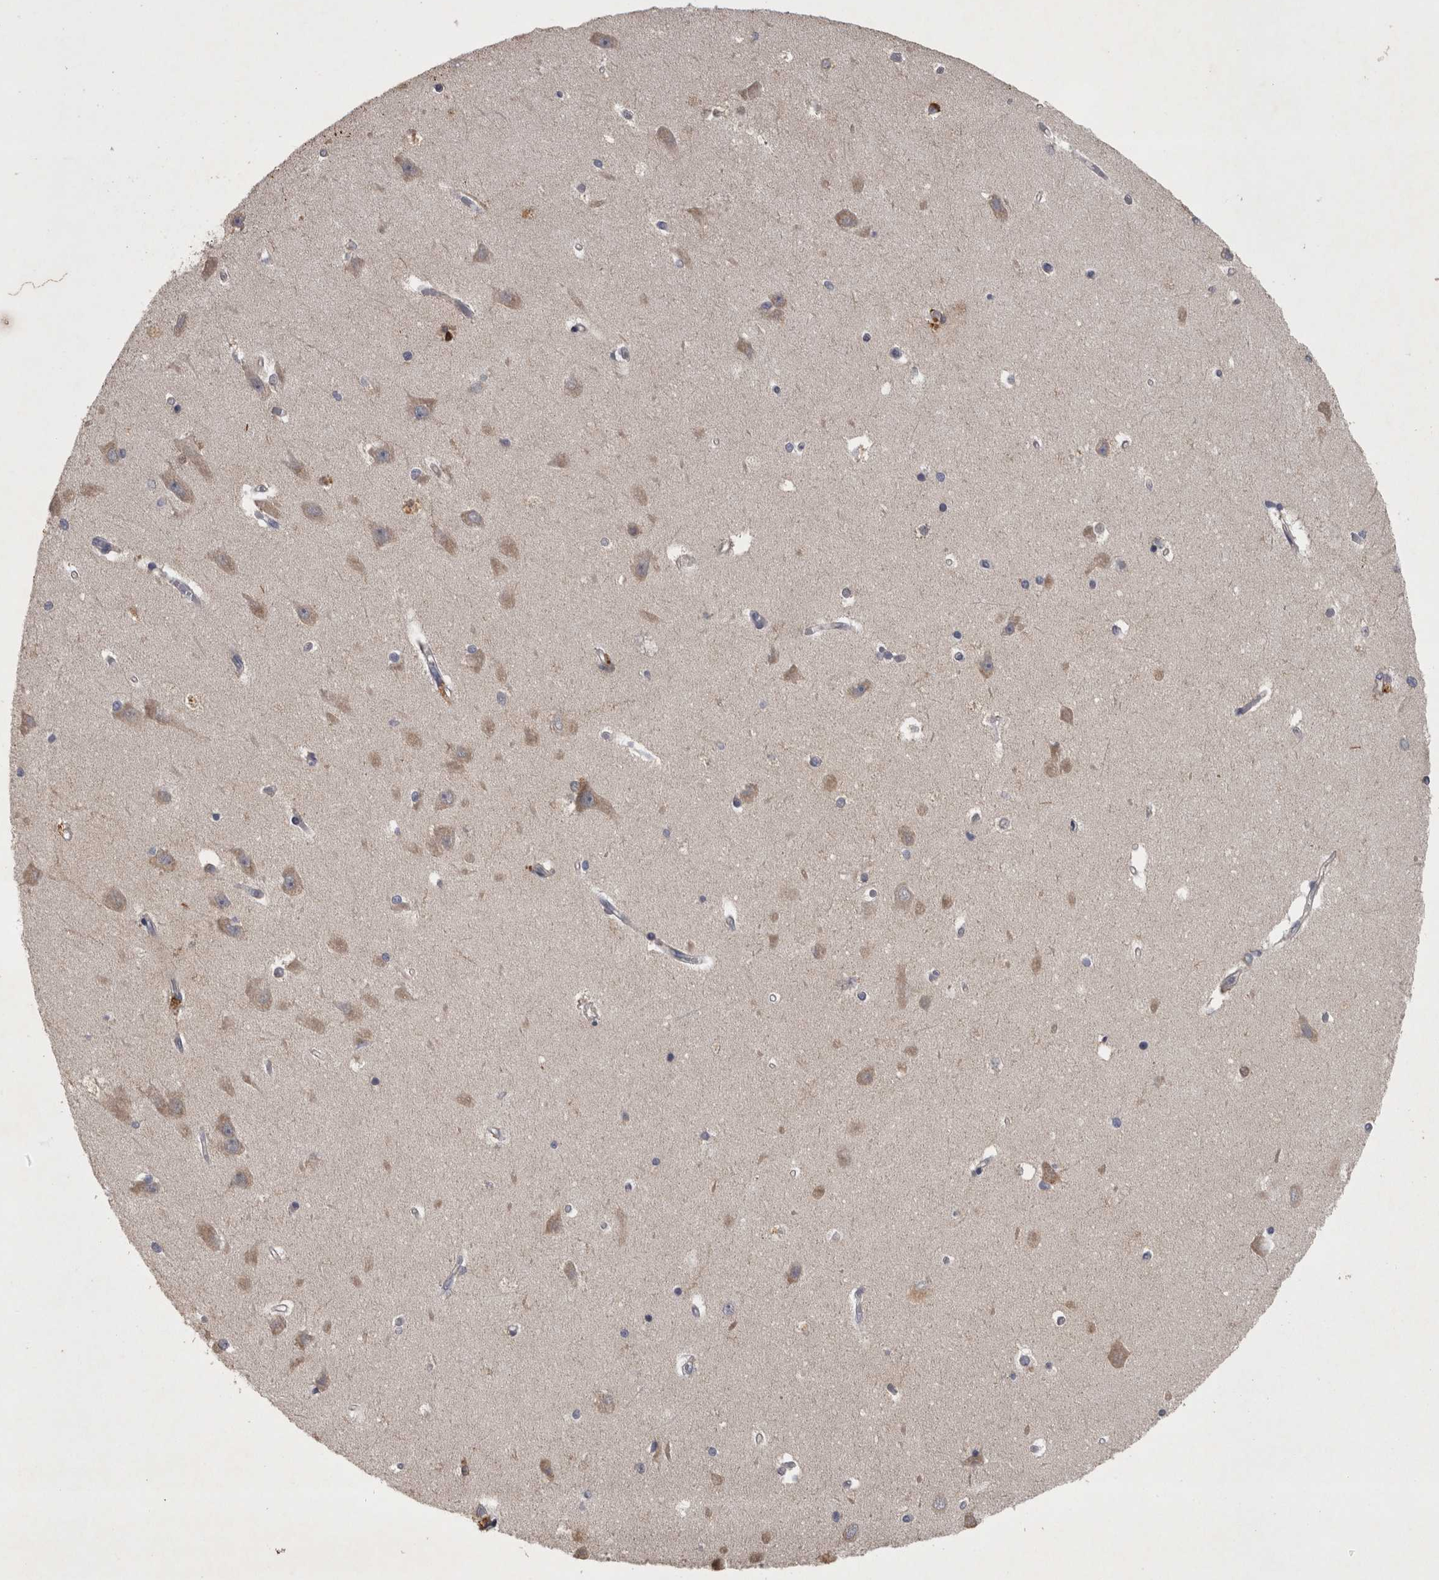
{"staining": {"intensity": "negative", "quantity": "none", "location": "none"}, "tissue": "hippocampus", "cell_type": "Glial cells", "image_type": "normal", "snomed": [{"axis": "morphology", "description": "Normal tissue, NOS"}, {"axis": "topography", "description": "Hippocampus"}], "caption": "High power microscopy photomicrograph of an immunohistochemistry histopathology image of normal hippocampus, revealing no significant expression in glial cells. The staining was performed using DAB to visualize the protein expression in brown, while the nuclei were stained in blue with hematoxylin (Magnification: 20x).", "gene": "DBT", "patient": {"sex": "male", "age": 45}}